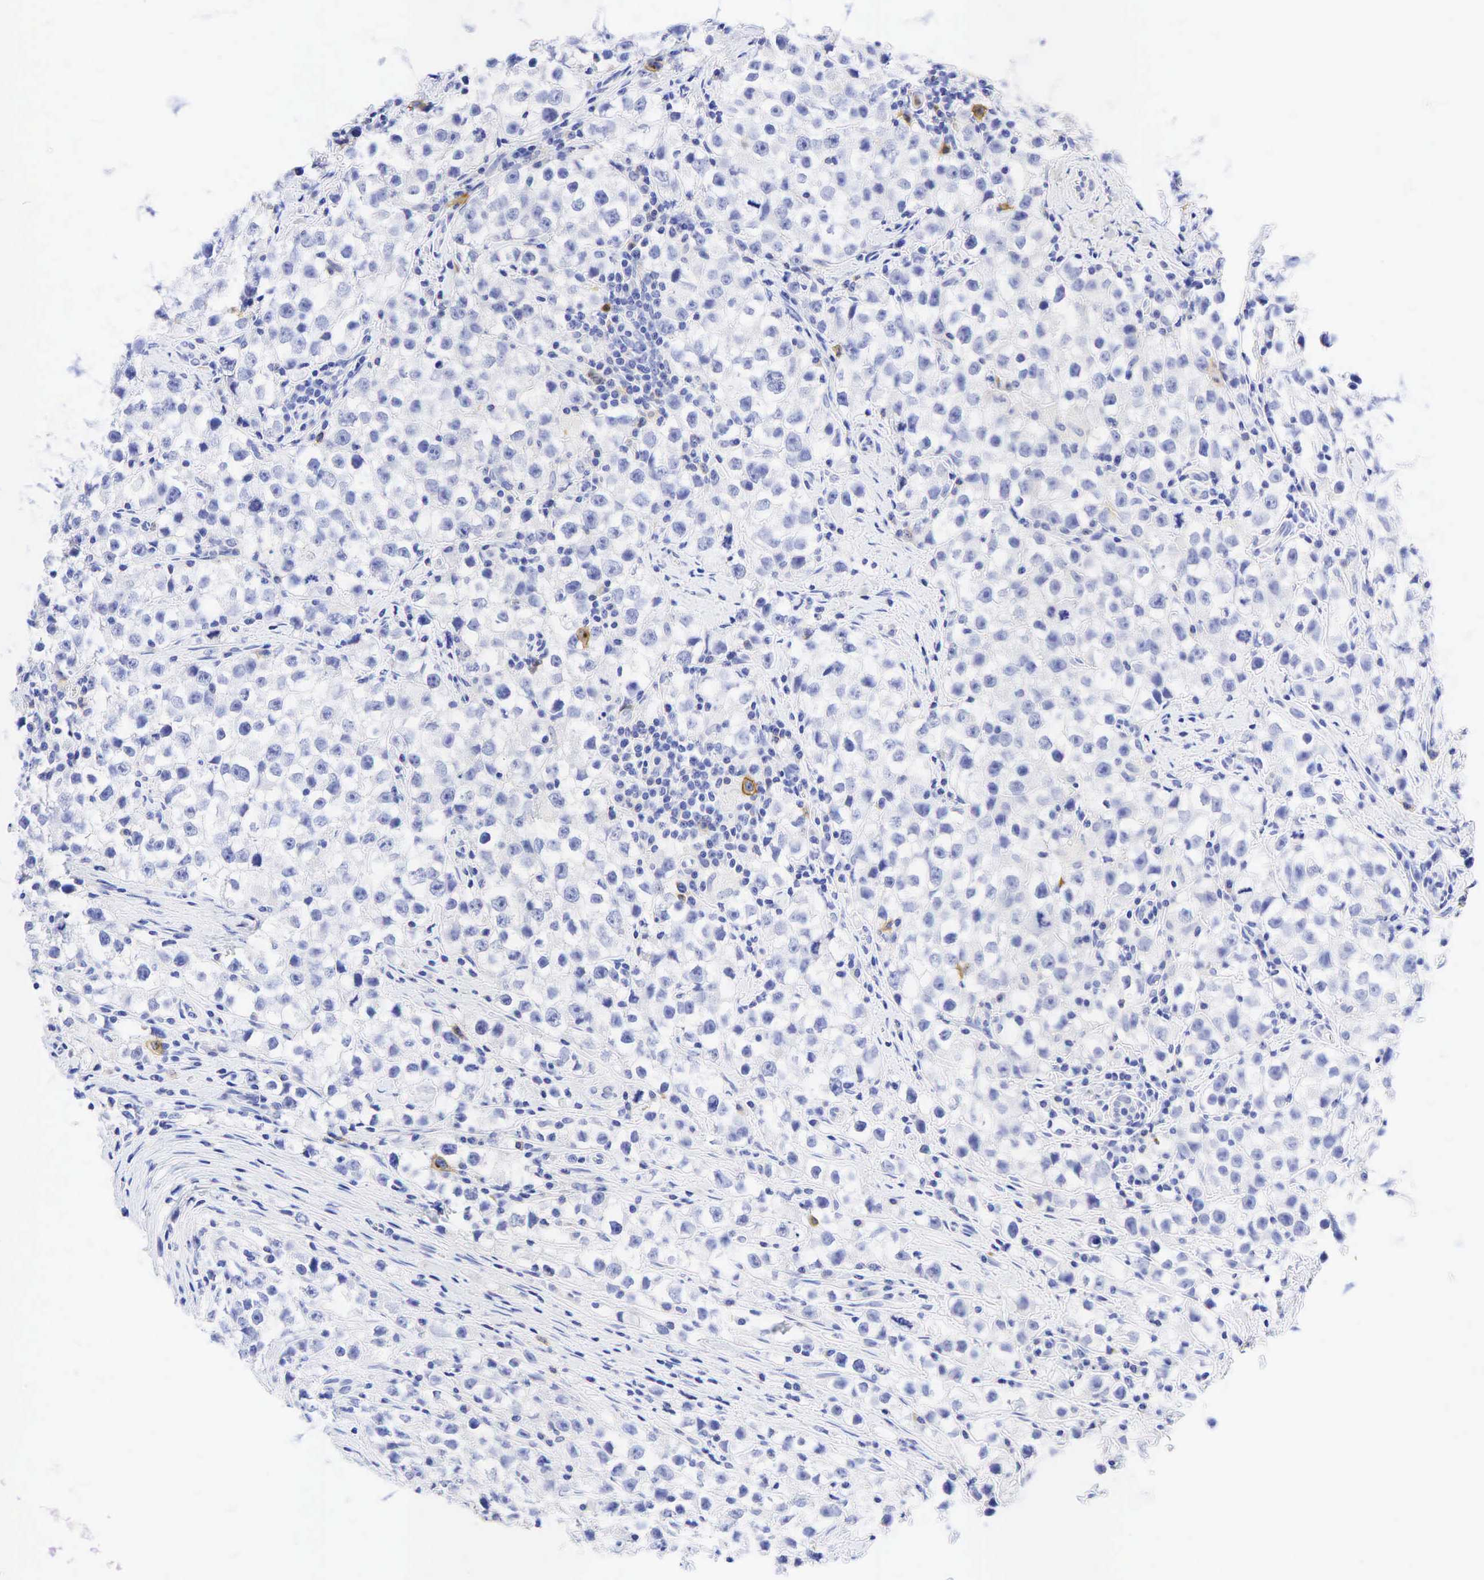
{"staining": {"intensity": "negative", "quantity": "none", "location": "none"}, "tissue": "testis cancer", "cell_type": "Tumor cells", "image_type": "cancer", "snomed": [{"axis": "morphology", "description": "Seminoma, NOS"}, {"axis": "topography", "description": "Testis"}], "caption": "Seminoma (testis) stained for a protein using immunohistochemistry (IHC) reveals no staining tumor cells.", "gene": "TNFRSF8", "patient": {"sex": "male", "age": 35}}